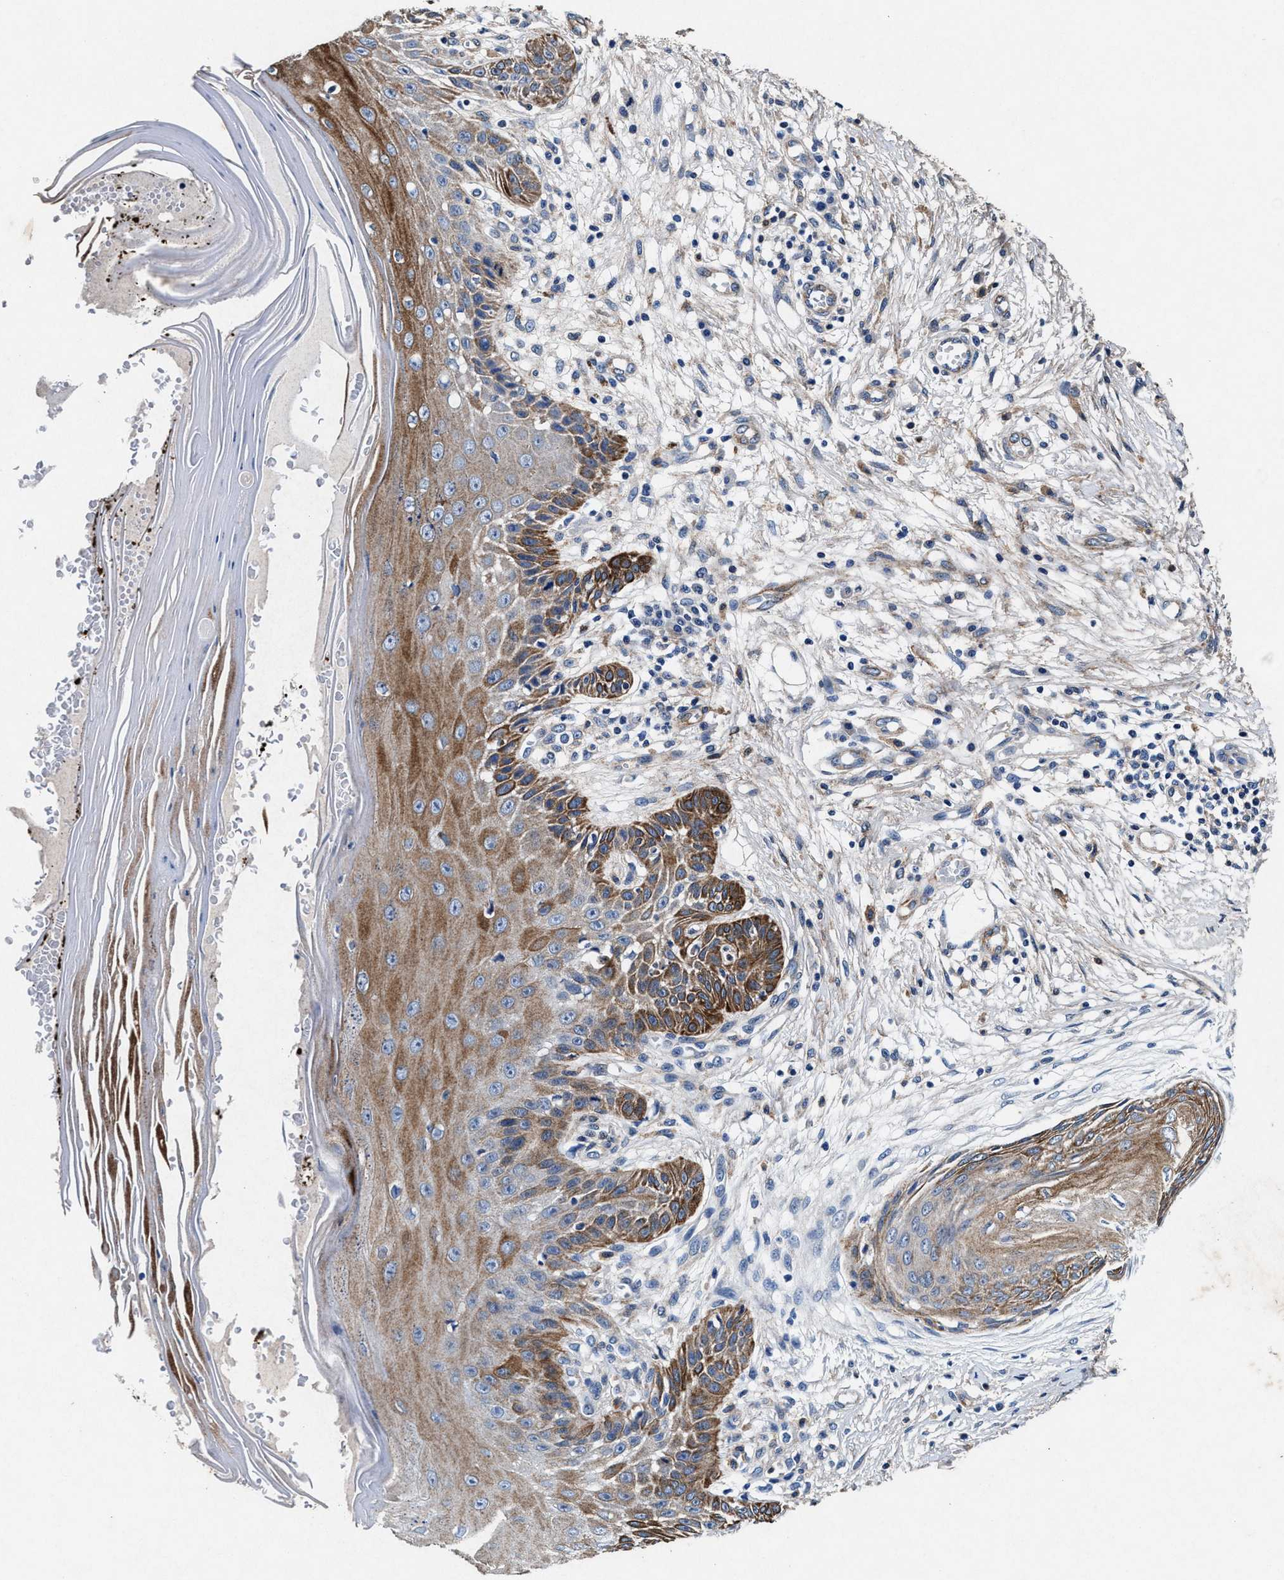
{"staining": {"intensity": "negative", "quantity": "none", "location": "none"}, "tissue": "skin", "cell_type": "Fibroblasts", "image_type": "normal", "snomed": [{"axis": "morphology", "description": "Normal tissue, NOS"}, {"axis": "topography", "description": "Skin"}, {"axis": "topography", "description": "Peripheral nerve tissue"}], "caption": "Human skin stained for a protein using immunohistochemistry (IHC) shows no staining in fibroblasts.", "gene": "SLC8A1", "patient": {"sex": "male", "age": 24}}